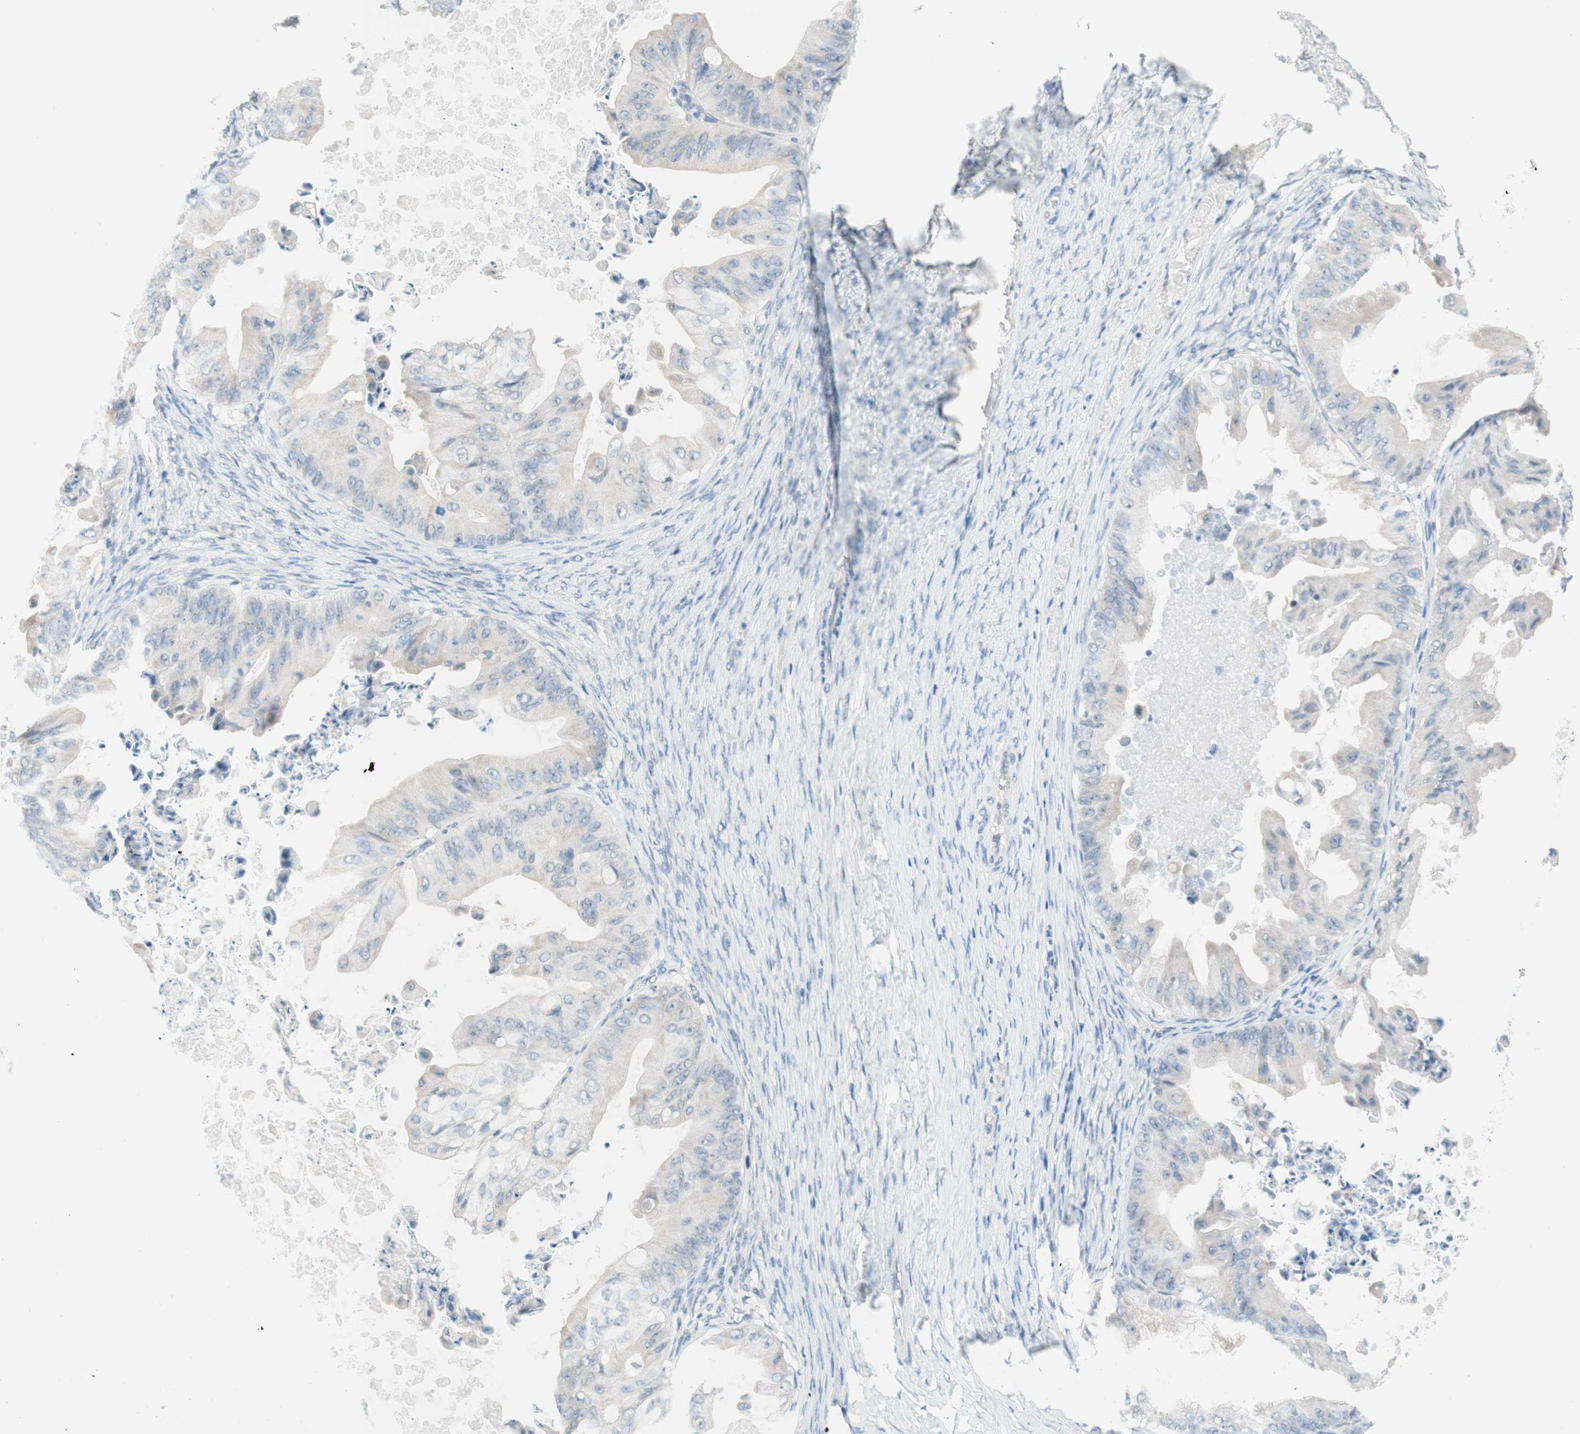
{"staining": {"intensity": "weak", "quantity": "<25%", "location": "cytoplasmic/membranous"}, "tissue": "ovarian cancer", "cell_type": "Tumor cells", "image_type": "cancer", "snomed": [{"axis": "morphology", "description": "Cystadenocarcinoma, mucinous, NOS"}, {"axis": "topography", "description": "Ovary"}], "caption": "This is an immunohistochemistry photomicrograph of ovarian mucinous cystadenocarcinoma. There is no positivity in tumor cells.", "gene": "JPH1", "patient": {"sex": "female", "age": 37}}